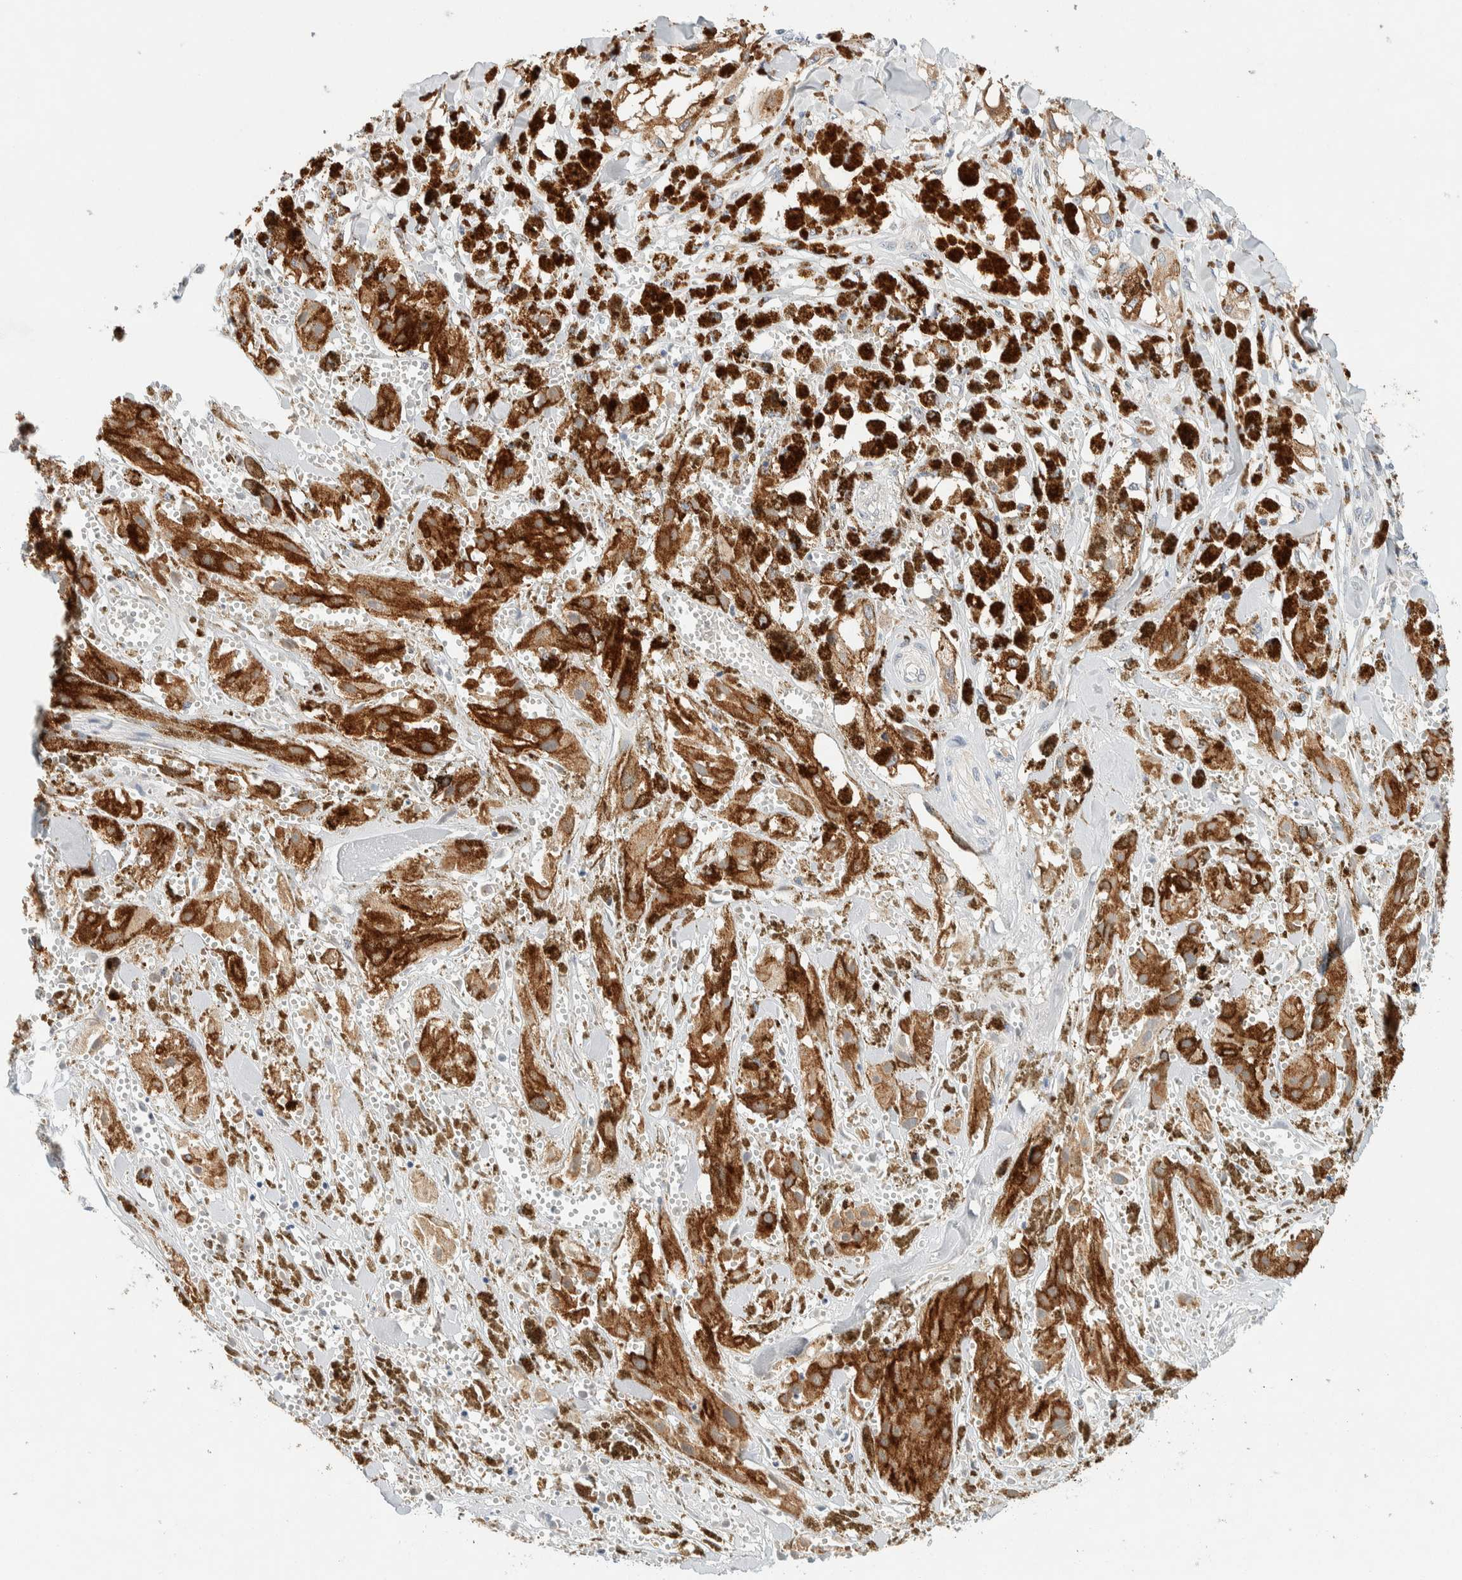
{"staining": {"intensity": "moderate", "quantity": ">75%", "location": "cytoplasmic/membranous"}, "tissue": "melanoma", "cell_type": "Tumor cells", "image_type": "cancer", "snomed": [{"axis": "morphology", "description": "Malignant melanoma, NOS"}, {"axis": "topography", "description": "Skin"}], "caption": "Human malignant melanoma stained for a protein (brown) exhibits moderate cytoplasmic/membranous positive expression in about >75% of tumor cells.", "gene": "SUMF2", "patient": {"sex": "male", "age": 88}}